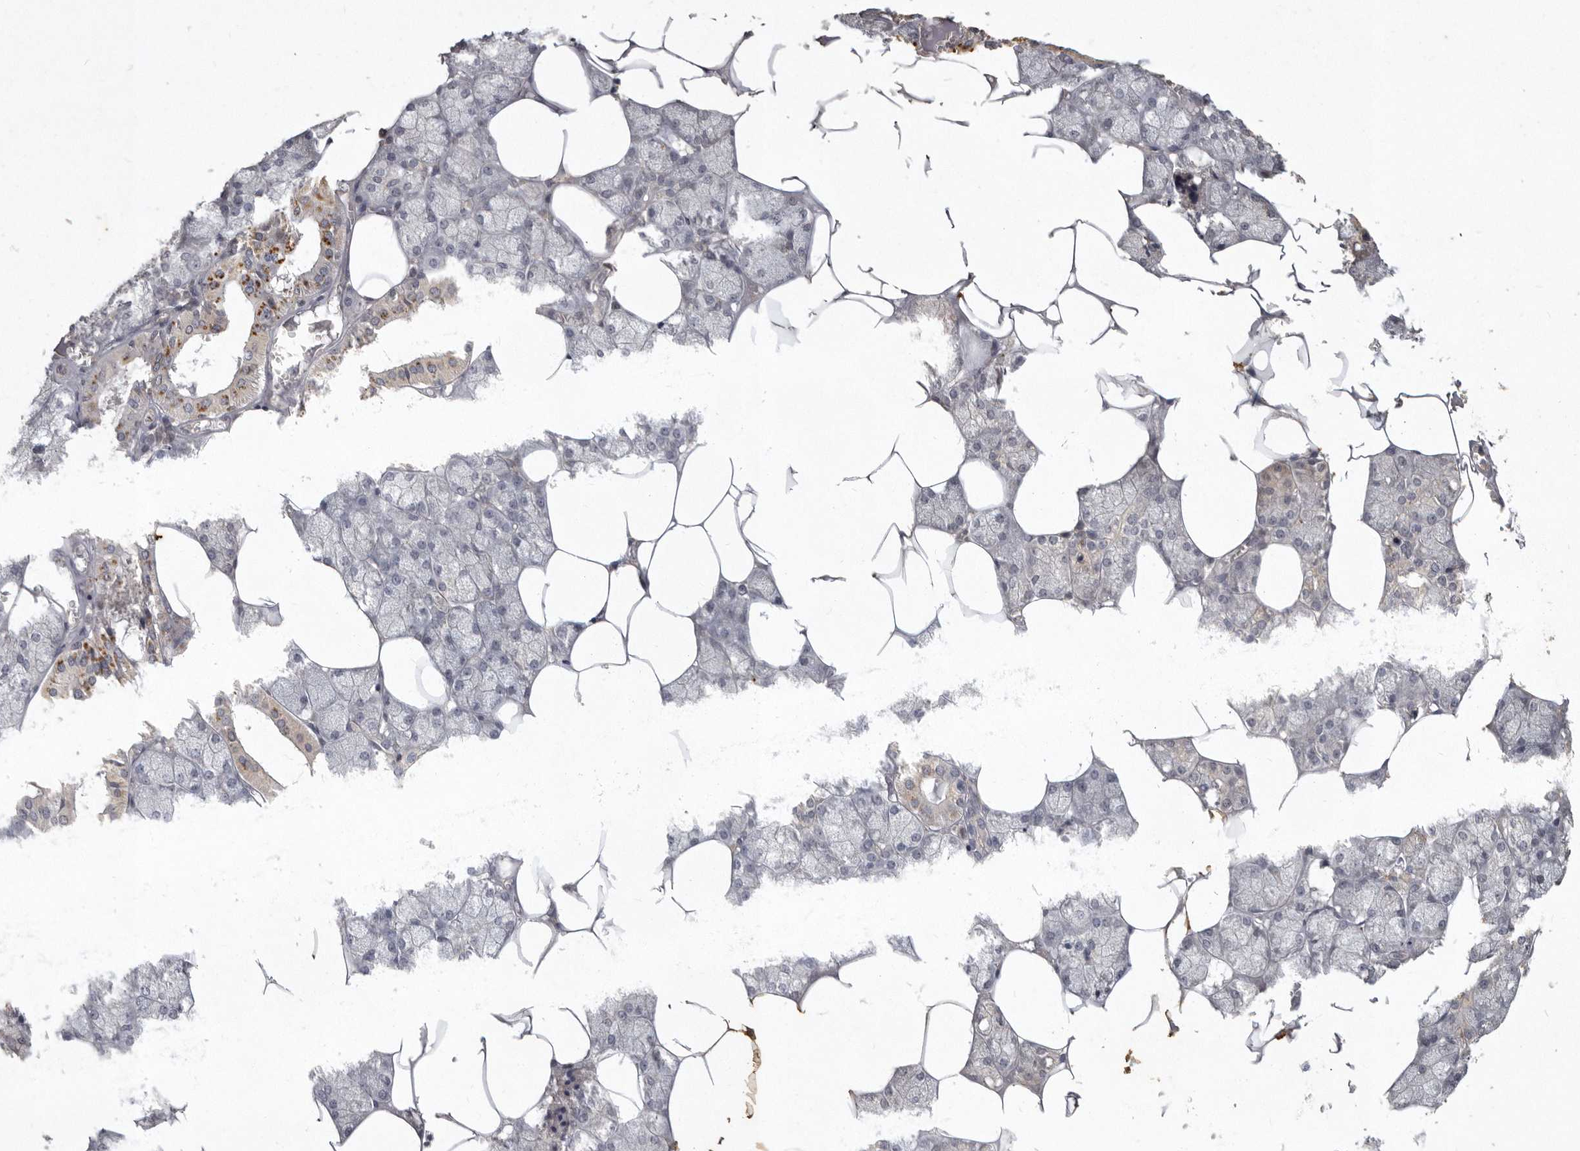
{"staining": {"intensity": "strong", "quantity": "<25%", "location": "cytoplasmic/membranous"}, "tissue": "salivary gland", "cell_type": "Glandular cells", "image_type": "normal", "snomed": [{"axis": "morphology", "description": "Normal tissue, NOS"}, {"axis": "topography", "description": "Salivary gland"}], "caption": "Benign salivary gland exhibits strong cytoplasmic/membranous positivity in about <25% of glandular cells, visualized by immunohistochemistry. Immunohistochemistry (ihc) stains the protein of interest in brown and the nuclei are stained blue.", "gene": "SLC22A1", "patient": {"sex": "male", "age": 62}}